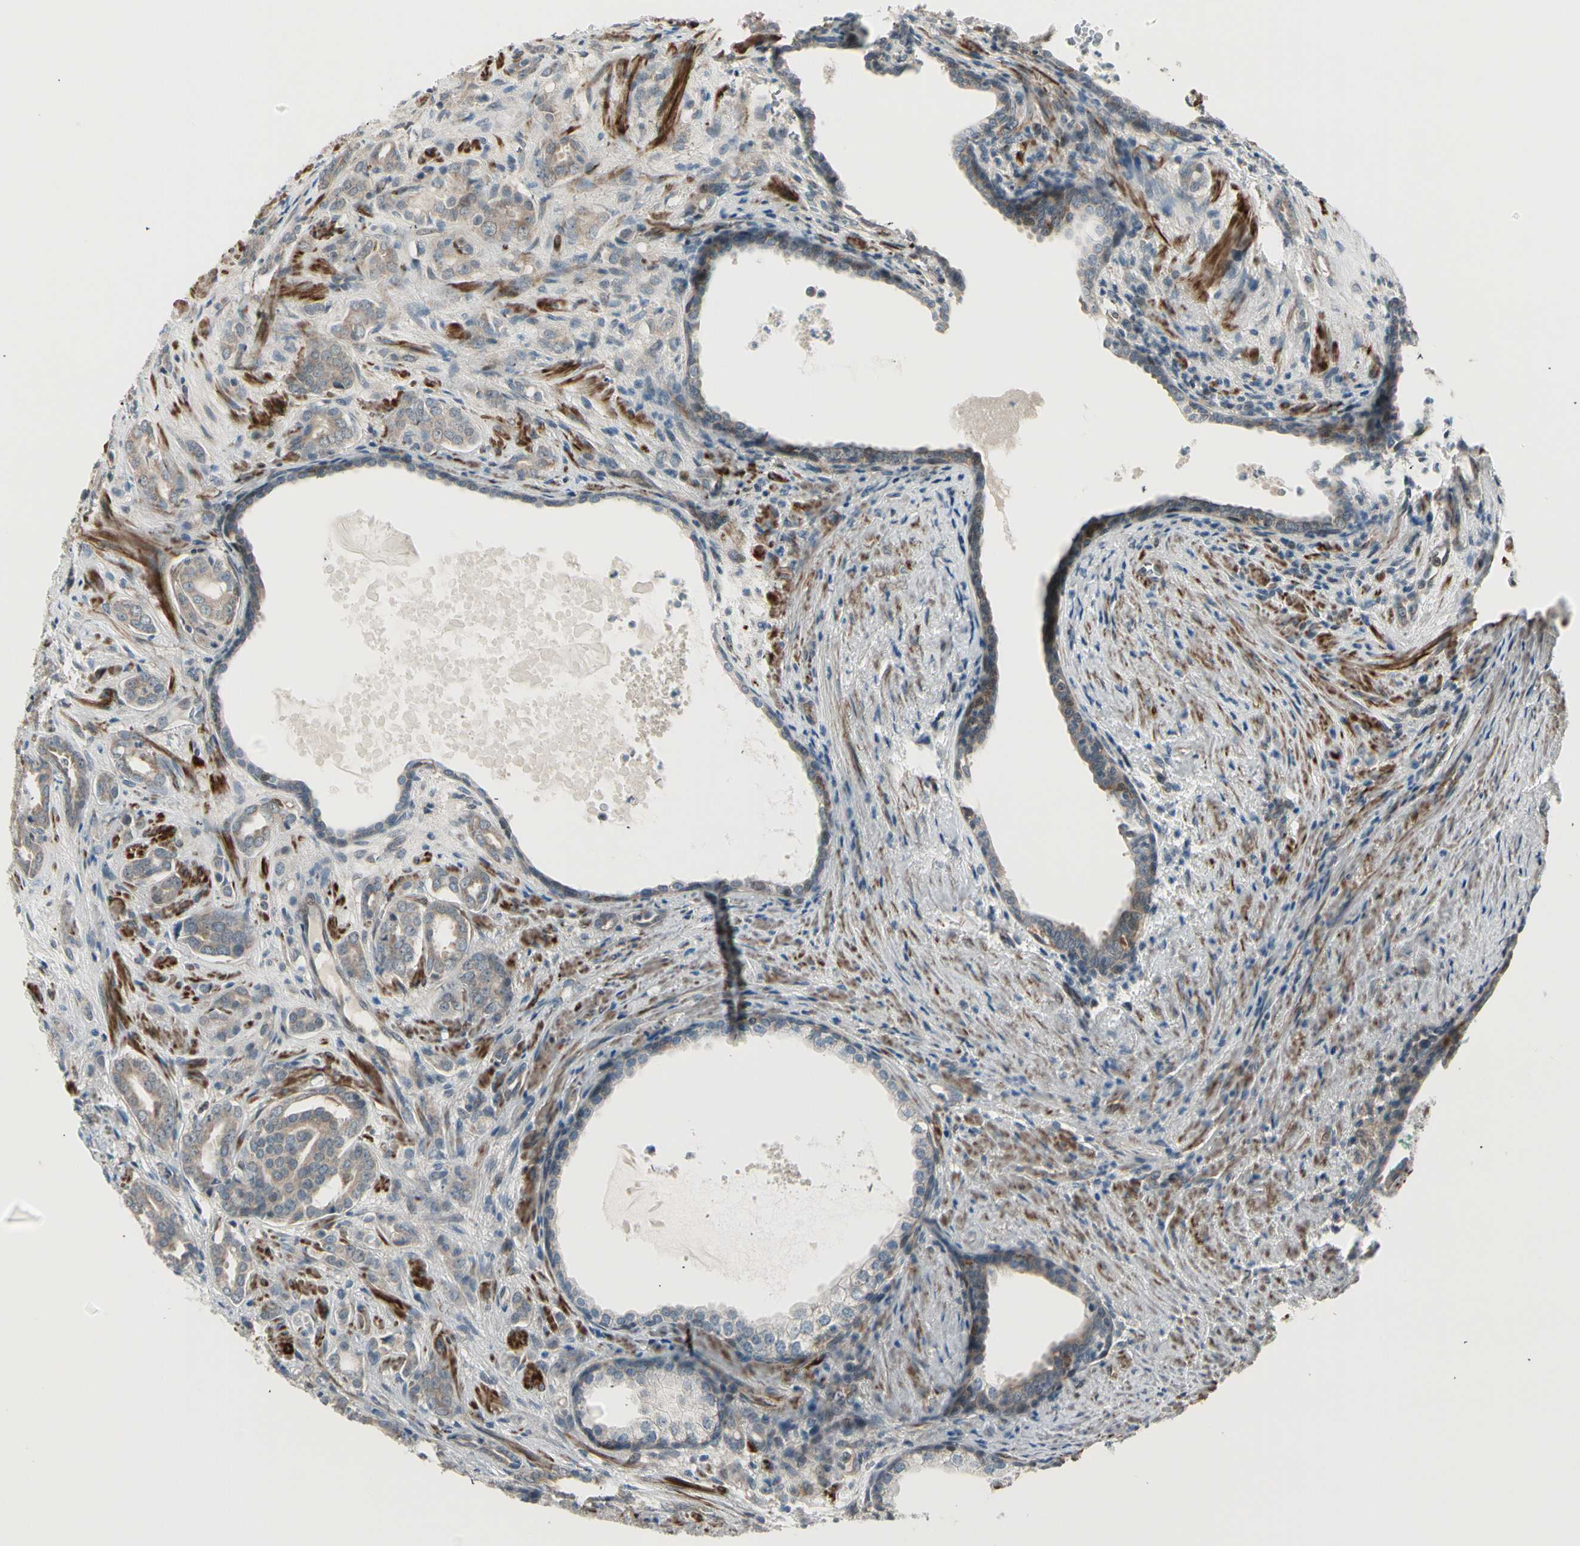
{"staining": {"intensity": "weak", "quantity": "25%-75%", "location": "cytoplasmic/membranous"}, "tissue": "prostate cancer", "cell_type": "Tumor cells", "image_type": "cancer", "snomed": [{"axis": "morphology", "description": "Adenocarcinoma, High grade"}, {"axis": "topography", "description": "Prostate"}], "caption": "Prostate high-grade adenocarcinoma tissue exhibits weak cytoplasmic/membranous staining in about 25%-75% of tumor cells", "gene": "SVBP", "patient": {"sex": "male", "age": 64}}